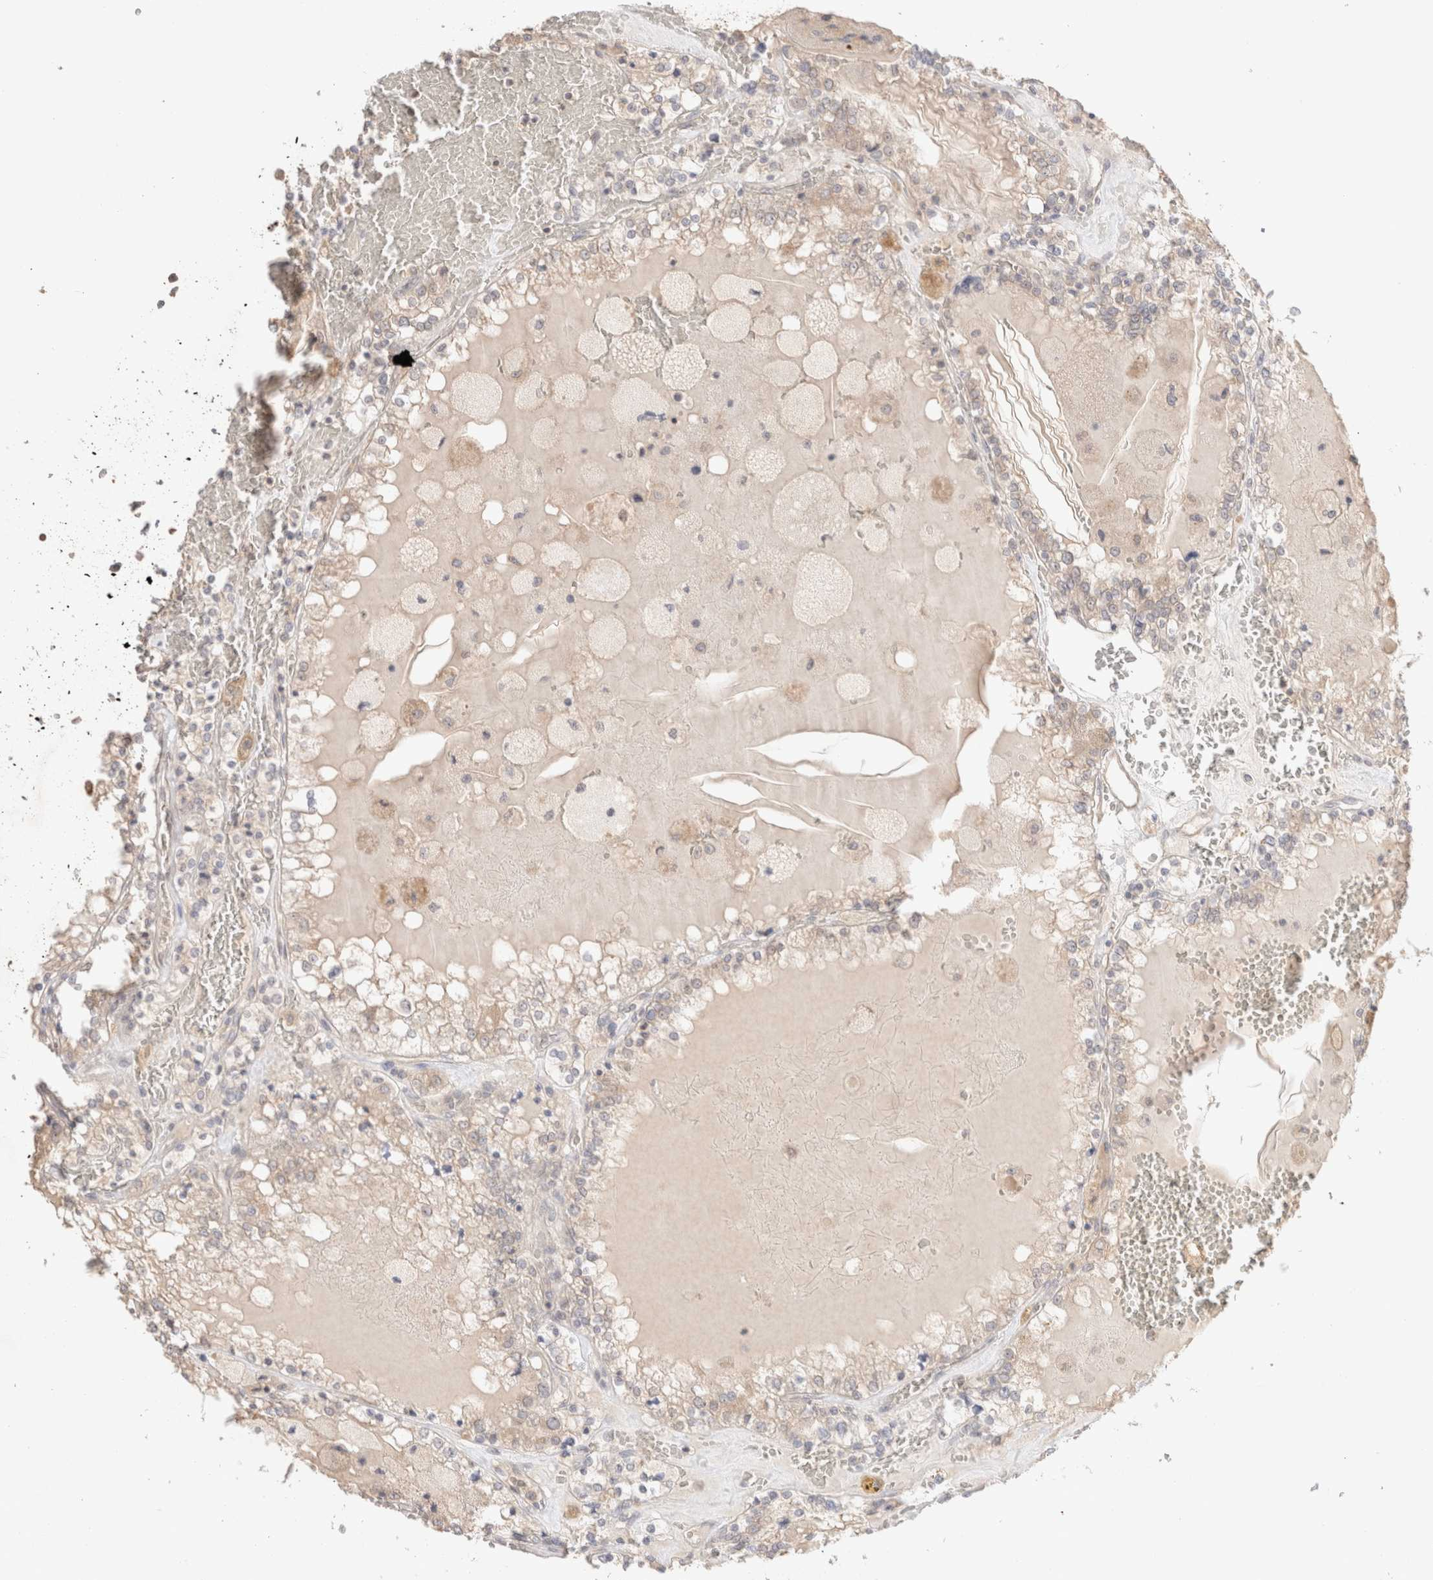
{"staining": {"intensity": "weak", "quantity": "25%-75%", "location": "cytoplasmic/membranous"}, "tissue": "renal cancer", "cell_type": "Tumor cells", "image_type": "cancer", "snomed": [{"axis": "morphology", "description": "Adenocarcinoma, NOS"}, {"axis": "topography", "description": "Kidney"}], "caption": "Immunohistochemical staining of human adenocarcinoma (renal) displays weak cytoplasmic/membranous protein positivity in about 25%-75% of tumor cells. (brown staining indicates protein expression, while blue staining denotes nuclei).", "gene": "TRIM41", "patient": {"sex": "female", "age": 56}}